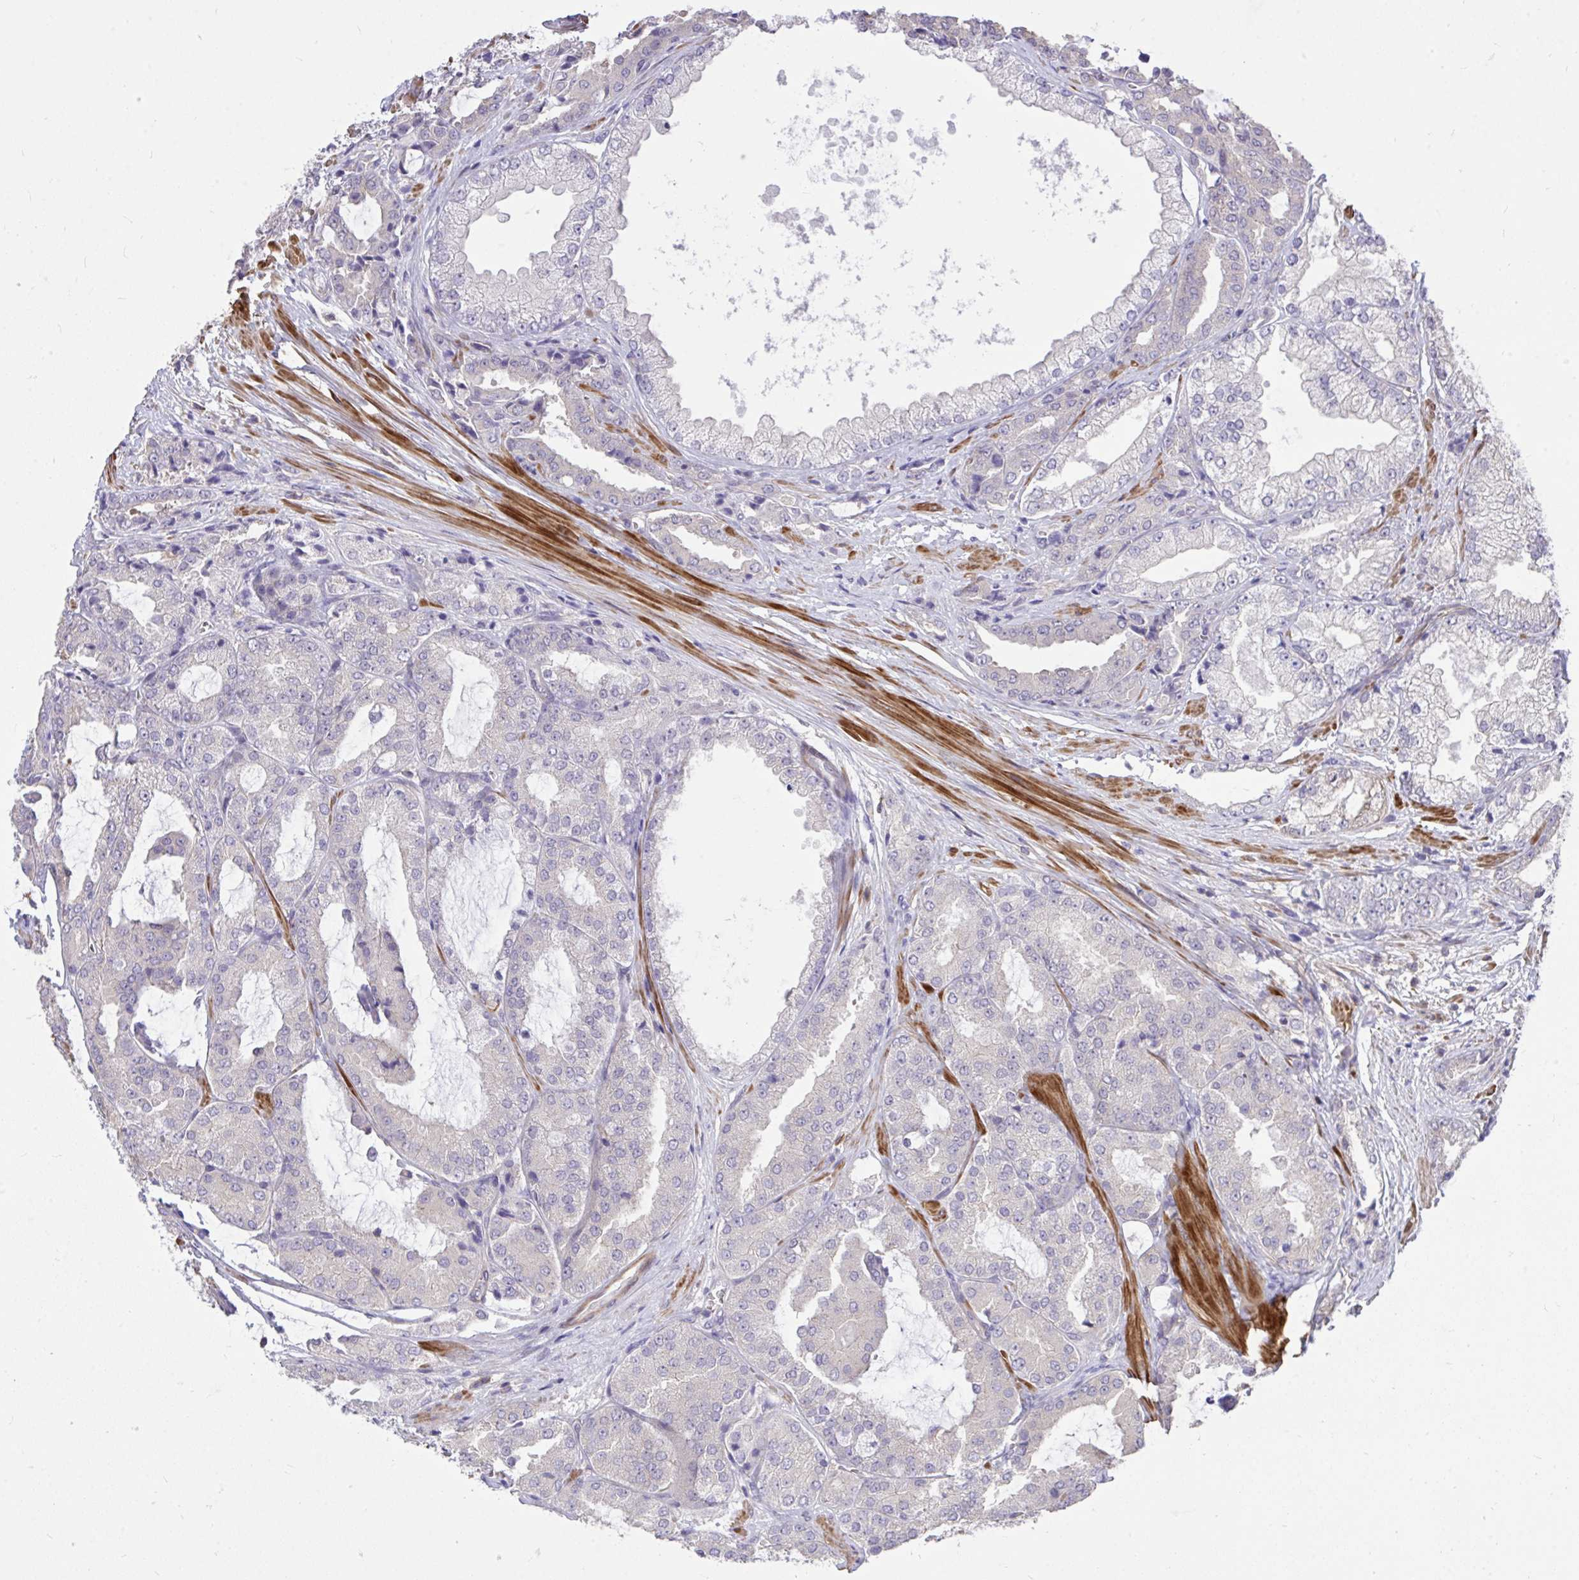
{"staining": {"intensity": "negative", "quantity": "none", "location": "none"}, "tissue": "prostate cancer", "cell_type": "Tumor cells", "image_type": "cancer", "snomed": [{"axis": "morphology", "description": "Adenocarcinoma, High grade"}, {"axis": "topography", "description": "Prostate"}], "caption": "Prostate adenocarcinoma (high-grade) stained for a protein using immunohistochemistry (IHC) reveals no expression tumor cells.", "gene": "IGFL2", "patient": {"sex": "male", "age": 68}}